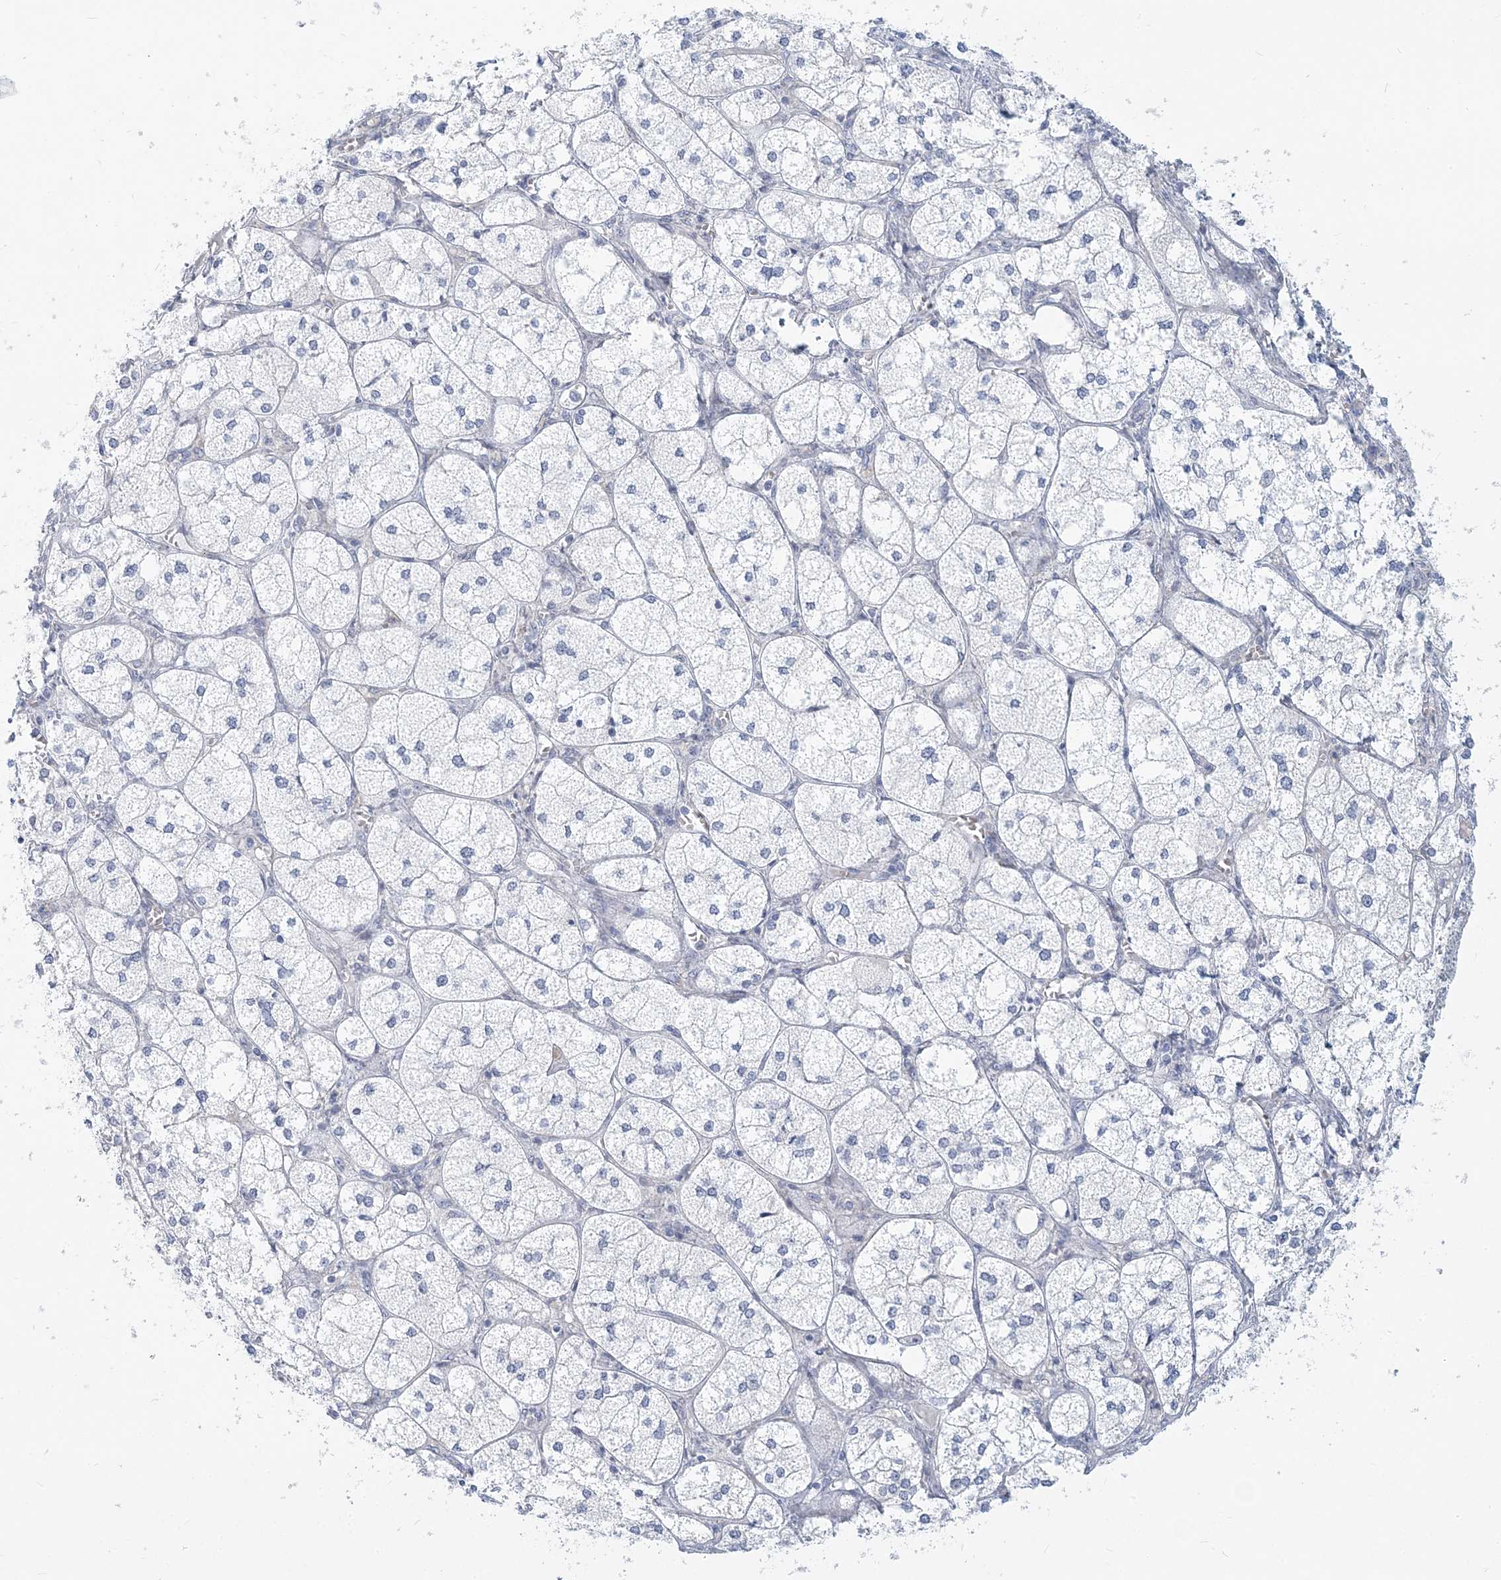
{"staining": {"intensity": "negative", "quantity": "none", "location": "none"}, "tissue": "adrenal gland", "cell_type": "Glandular cells", "image_type": "normal", "snomed": [{"axis": "morphology", "description": "Normal tissue, NOS"}, {"axis": "topography", "description": "Adrenal gland"}], "caption": "IHC of normal adrenal gland exhibits no expression in glandular cells.", "gene": "CSN1S1", "patient": {"sex": "female", "age": 61}}